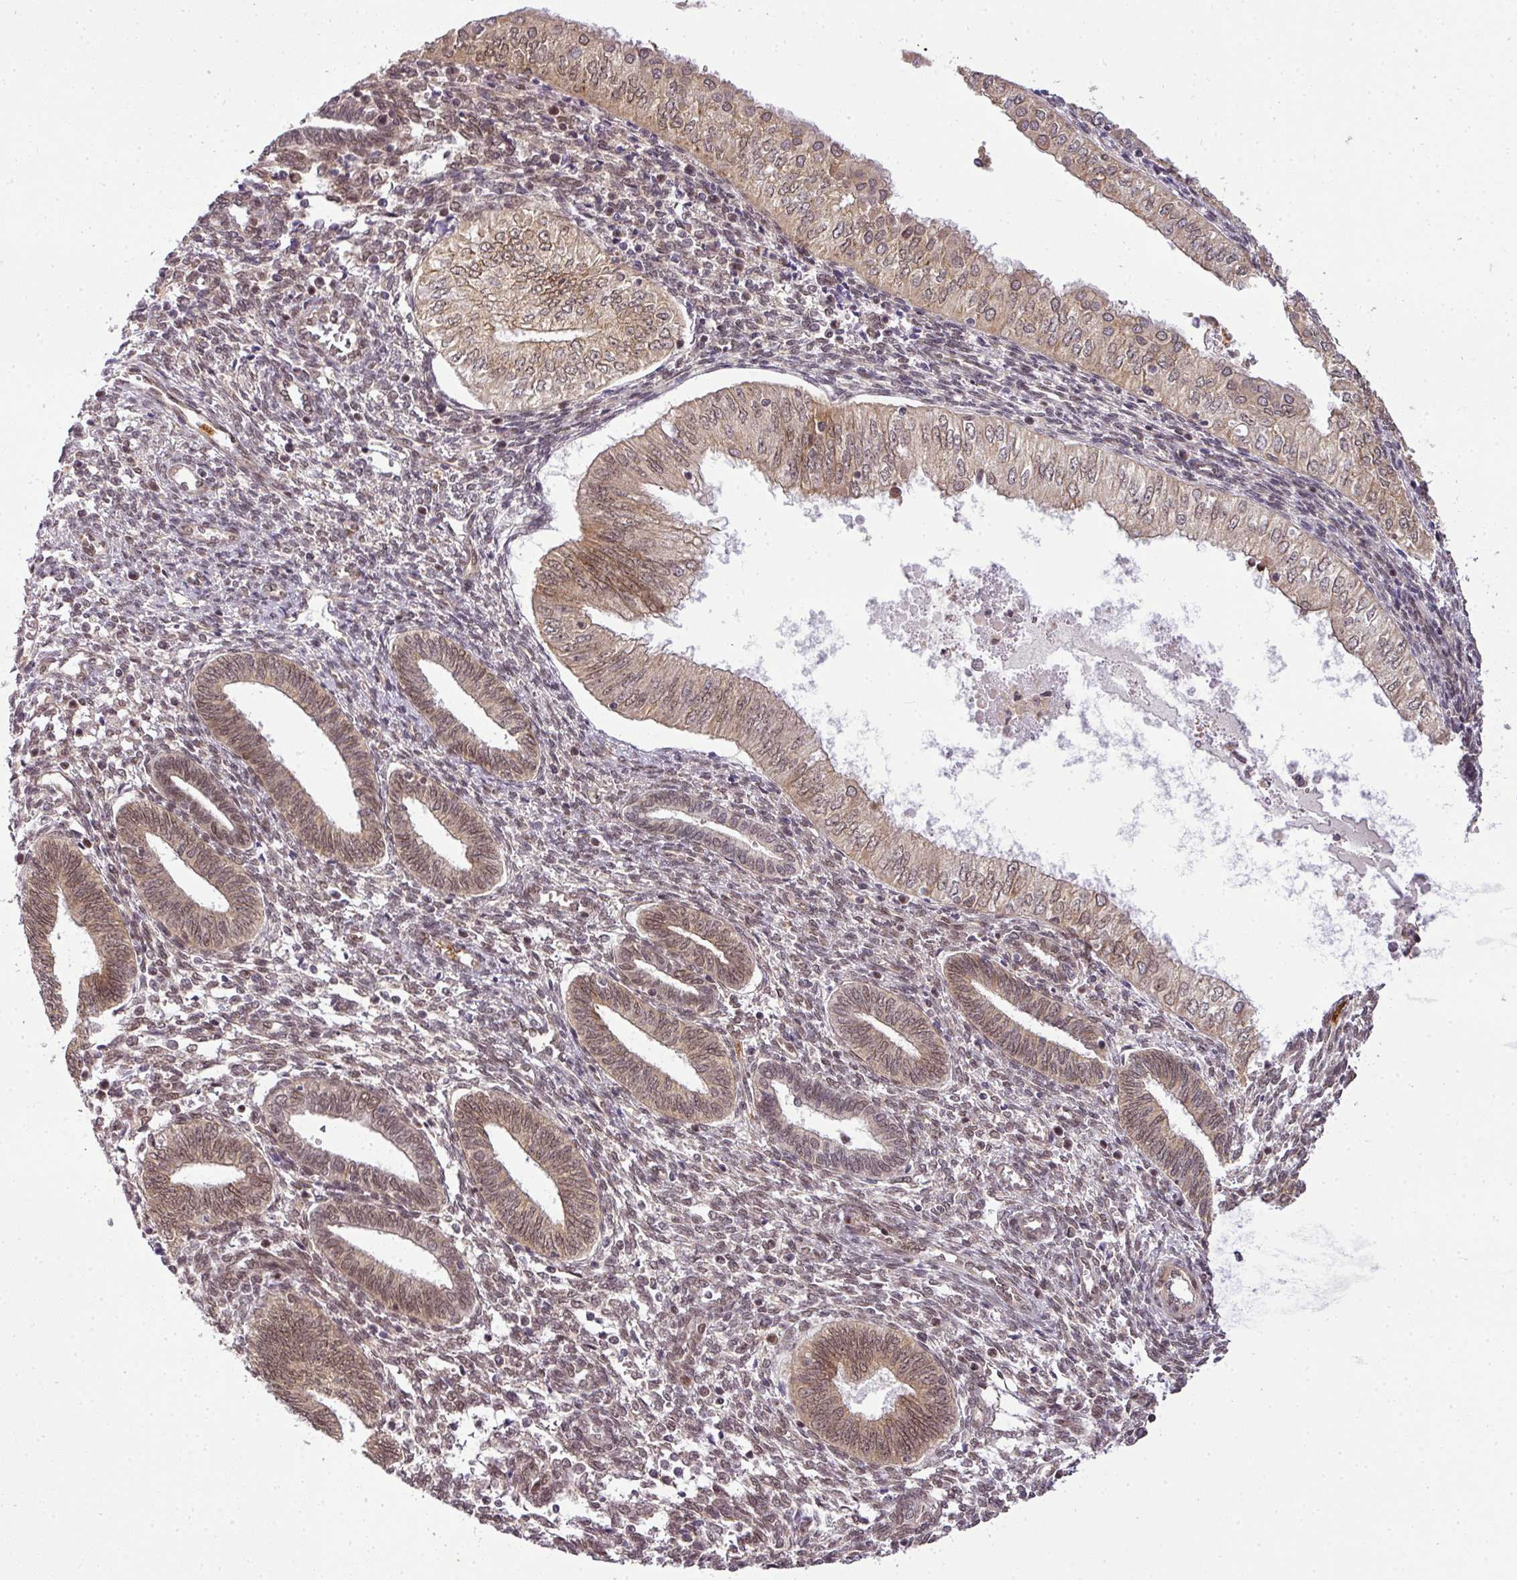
{"staining": {"intensity": "moderate", "quantity": ">75%", "location": "nuclear"}, "tissue": "endometrial cancer", "cell_type": "Tumor cells", "image_type": "cancer", "snomed": [{"axis": "morphology", "description": "Normal tissue, NOS"}, {"axis": "morphology", "description": "Adenocarcinoma, NOS"}, {"axis": "topography", "description": "Endometrium"}], "caption": "Endometrial cancer stained with a brown dye demonstrates moderate nuclear positive staining in about >75% of tumor cells.", "gene": "C1orf226", "patient": {"sex": "female", "age": 53}}